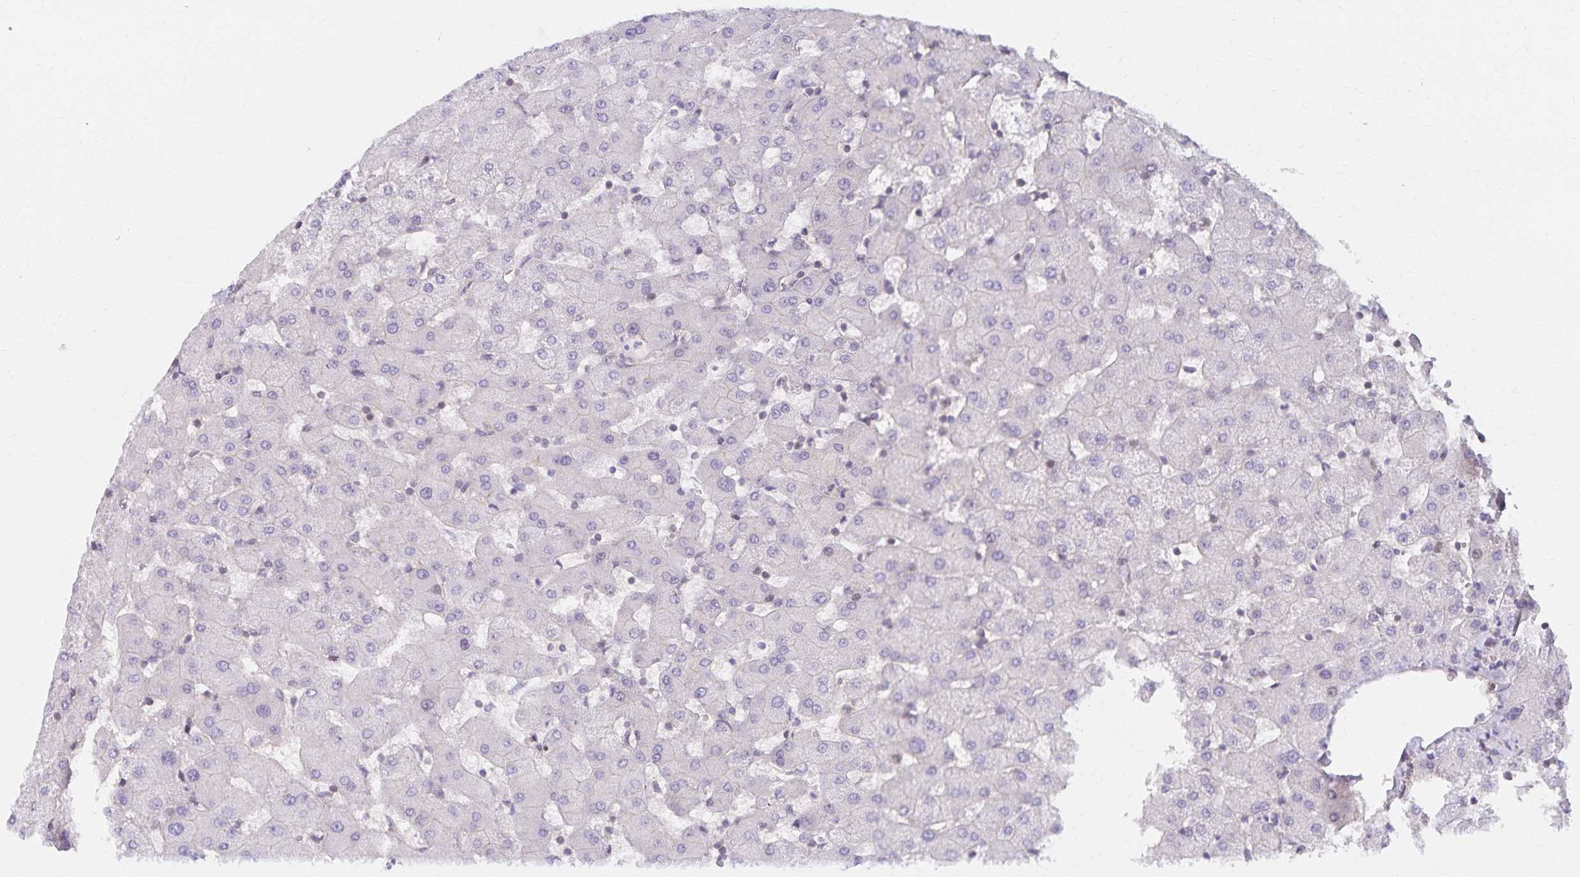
{"staining": {"intensity": "weak", "quantity": "25%-75%", "location": "cytoplasmic/membranous"}, "tissue": "liver", "cell_type": "Cholangiocytes", "image_type": "normal", "snomed": [{"axis": "morphology", "description": "Normal tissue, NOS"}, {"axis": "topography", "description": "Liver"}], "caption": "Protein staining by immunohistochemistry displays weak cytoplasmic/membranous staining in approximately 25%-75% of cholangiocytes in benign liver.", "gene": "RAB9B", "patient": {"sex": "female", "age": 63}}